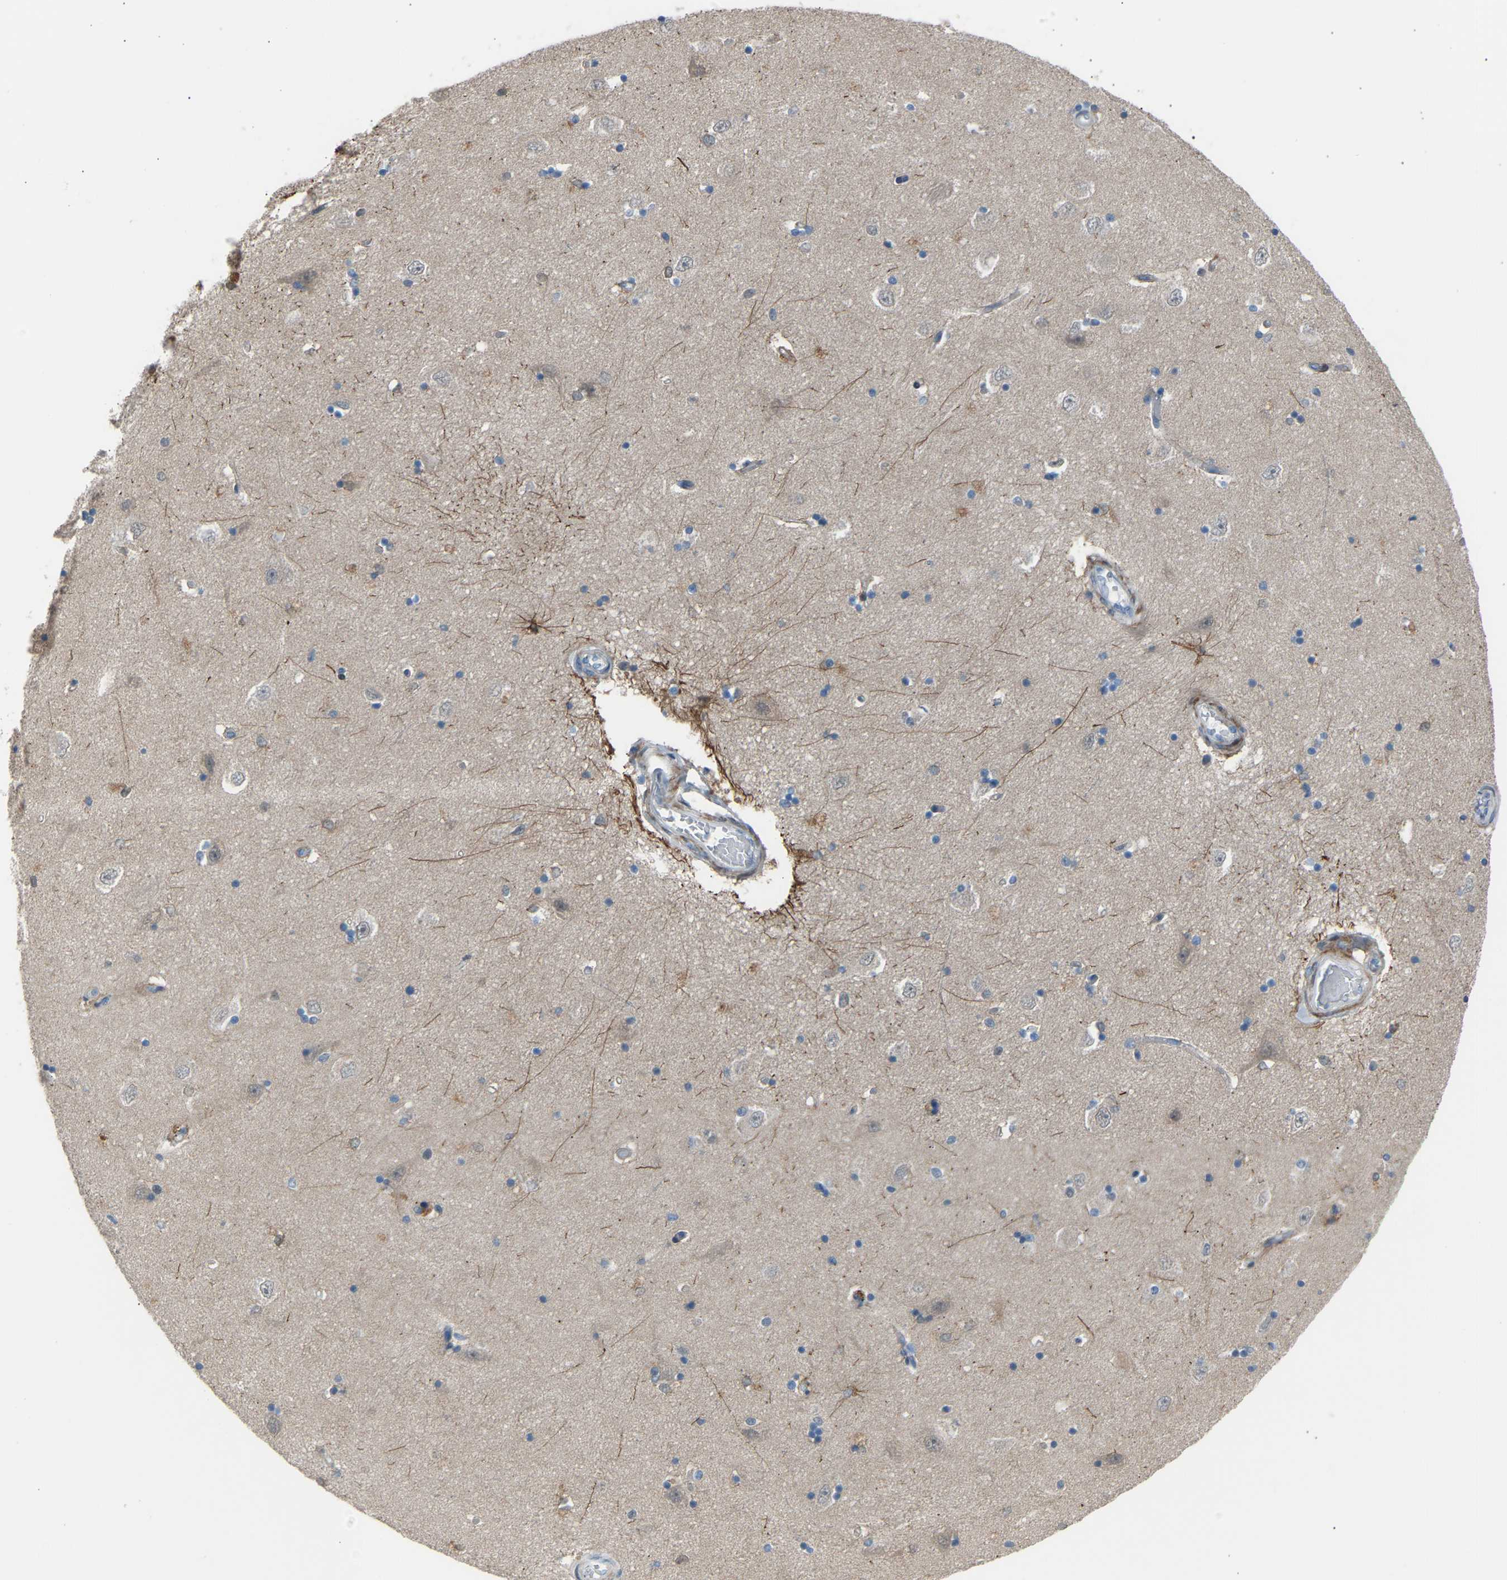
{"staining": {"intensity": "weak", "quantity": "<25%", "location": "cytoplasmic/membranous"}, "tissue": "hippocampus", "cell_type": "Glial cells", "image_type": "normal", "snomed": [{"axis": "morphology", "description": "Normal tissue, NOS"}, {"axis": "topography", "description": "Hippocampus"}], "caption": "Unremarkable hippocampus was stained to show a protein in brown. There is no significant staining in glial cells. The staining was performed using DAB to visualize the protein expression in brown, while the nuclei were stained in blue with hematoxylin (Magnification: 20x).", "gene": "VPS41", "patient": {"sex": "male", "age": 45}}